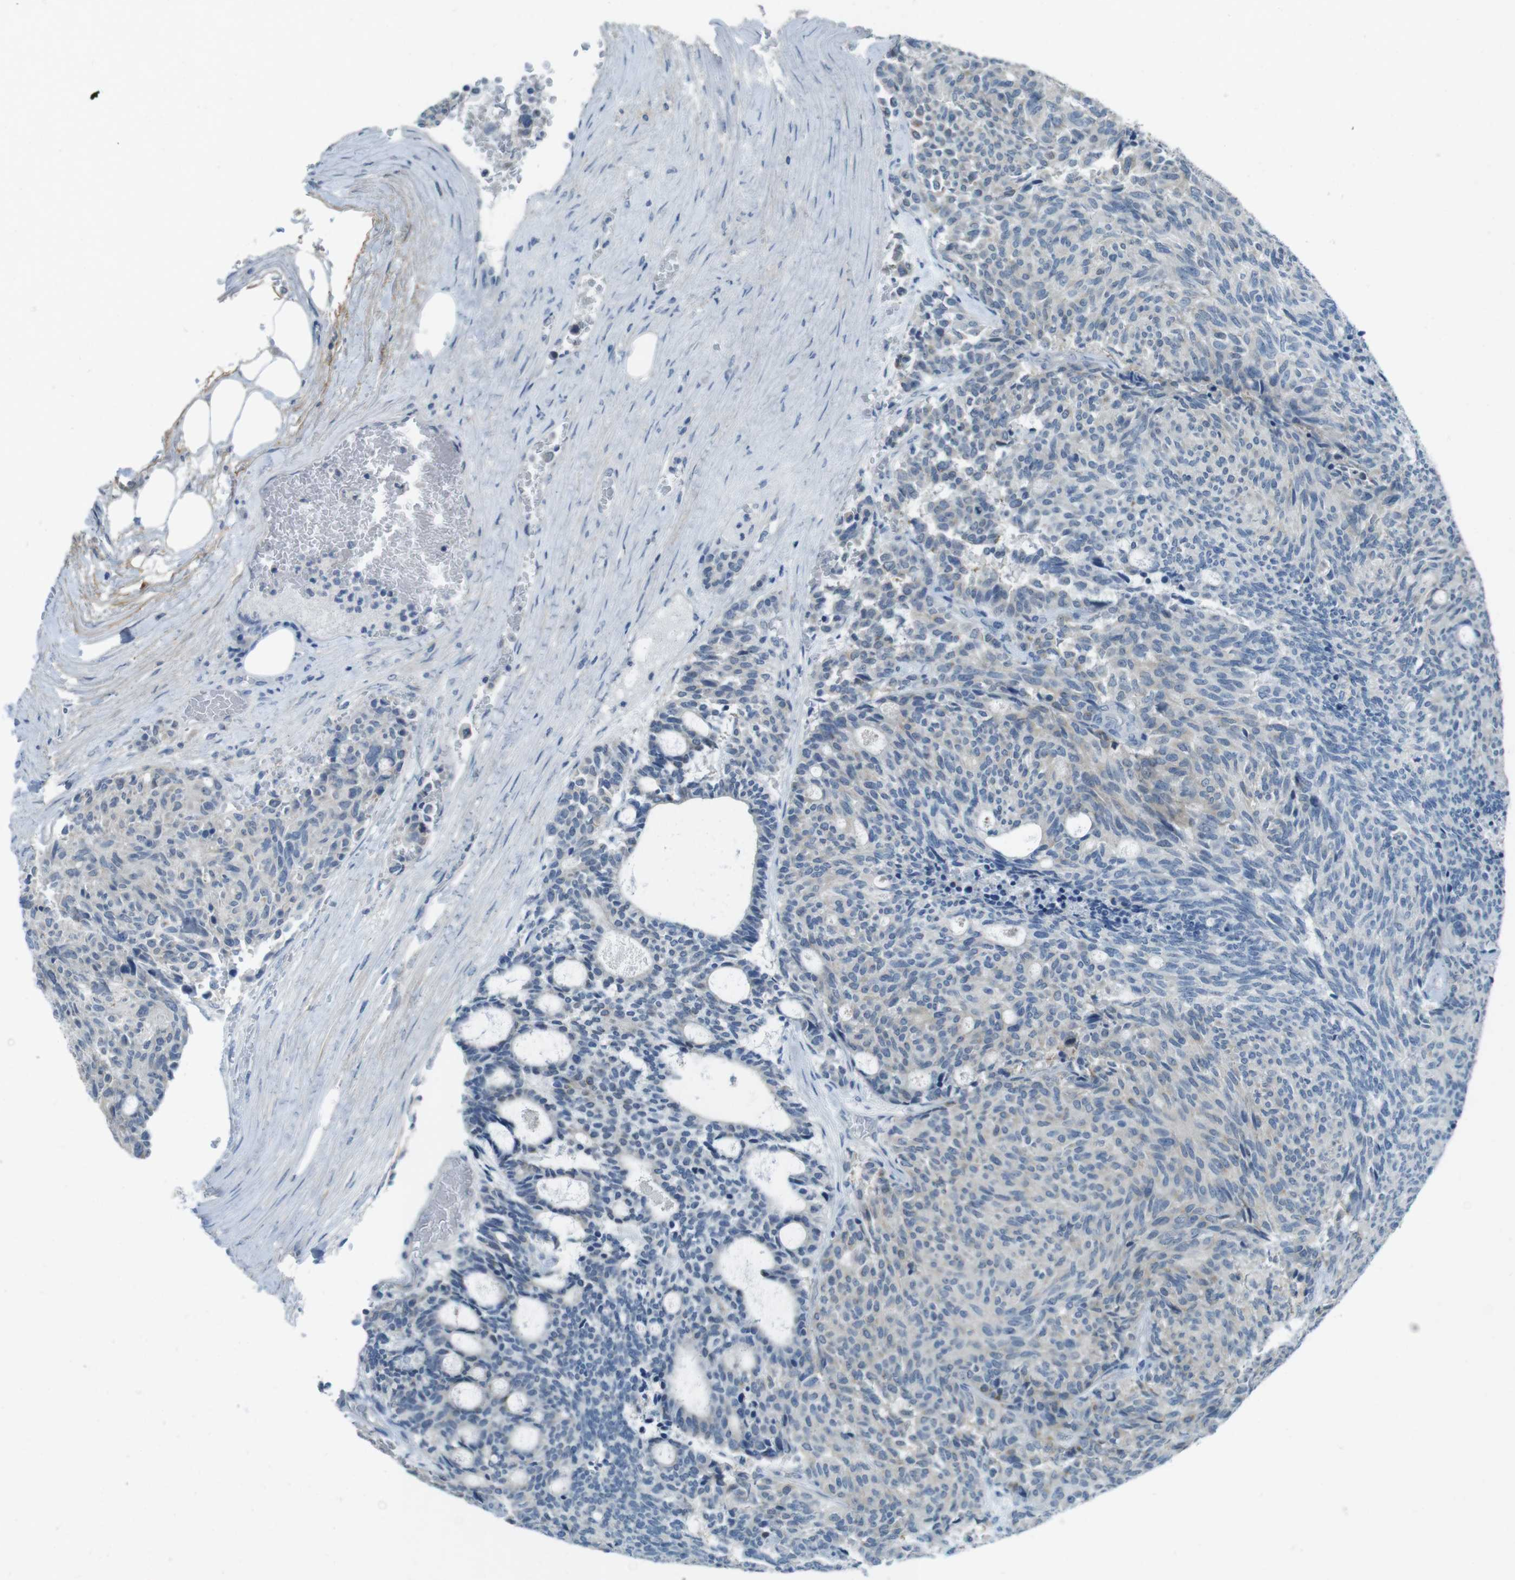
{"staining": {"intensity": "negative", "quantity": "none", "location": "none"}, "tissue": "carcinoid", "cell_type": "Tumor cells", "image_type": "cancer", "snomed": [{"axis": "morphology", "description": "Carcinoid, malignant, NOS"}, {"axis": "topography", "description": "Pancreas"}], "caption": "Immunohistochemical staining of human carcinoid (malignant) demonstrates no significant positivity in tumor cells.", "gene": "ENTPD7", "patient": {"sex": "female", "age": 54}}